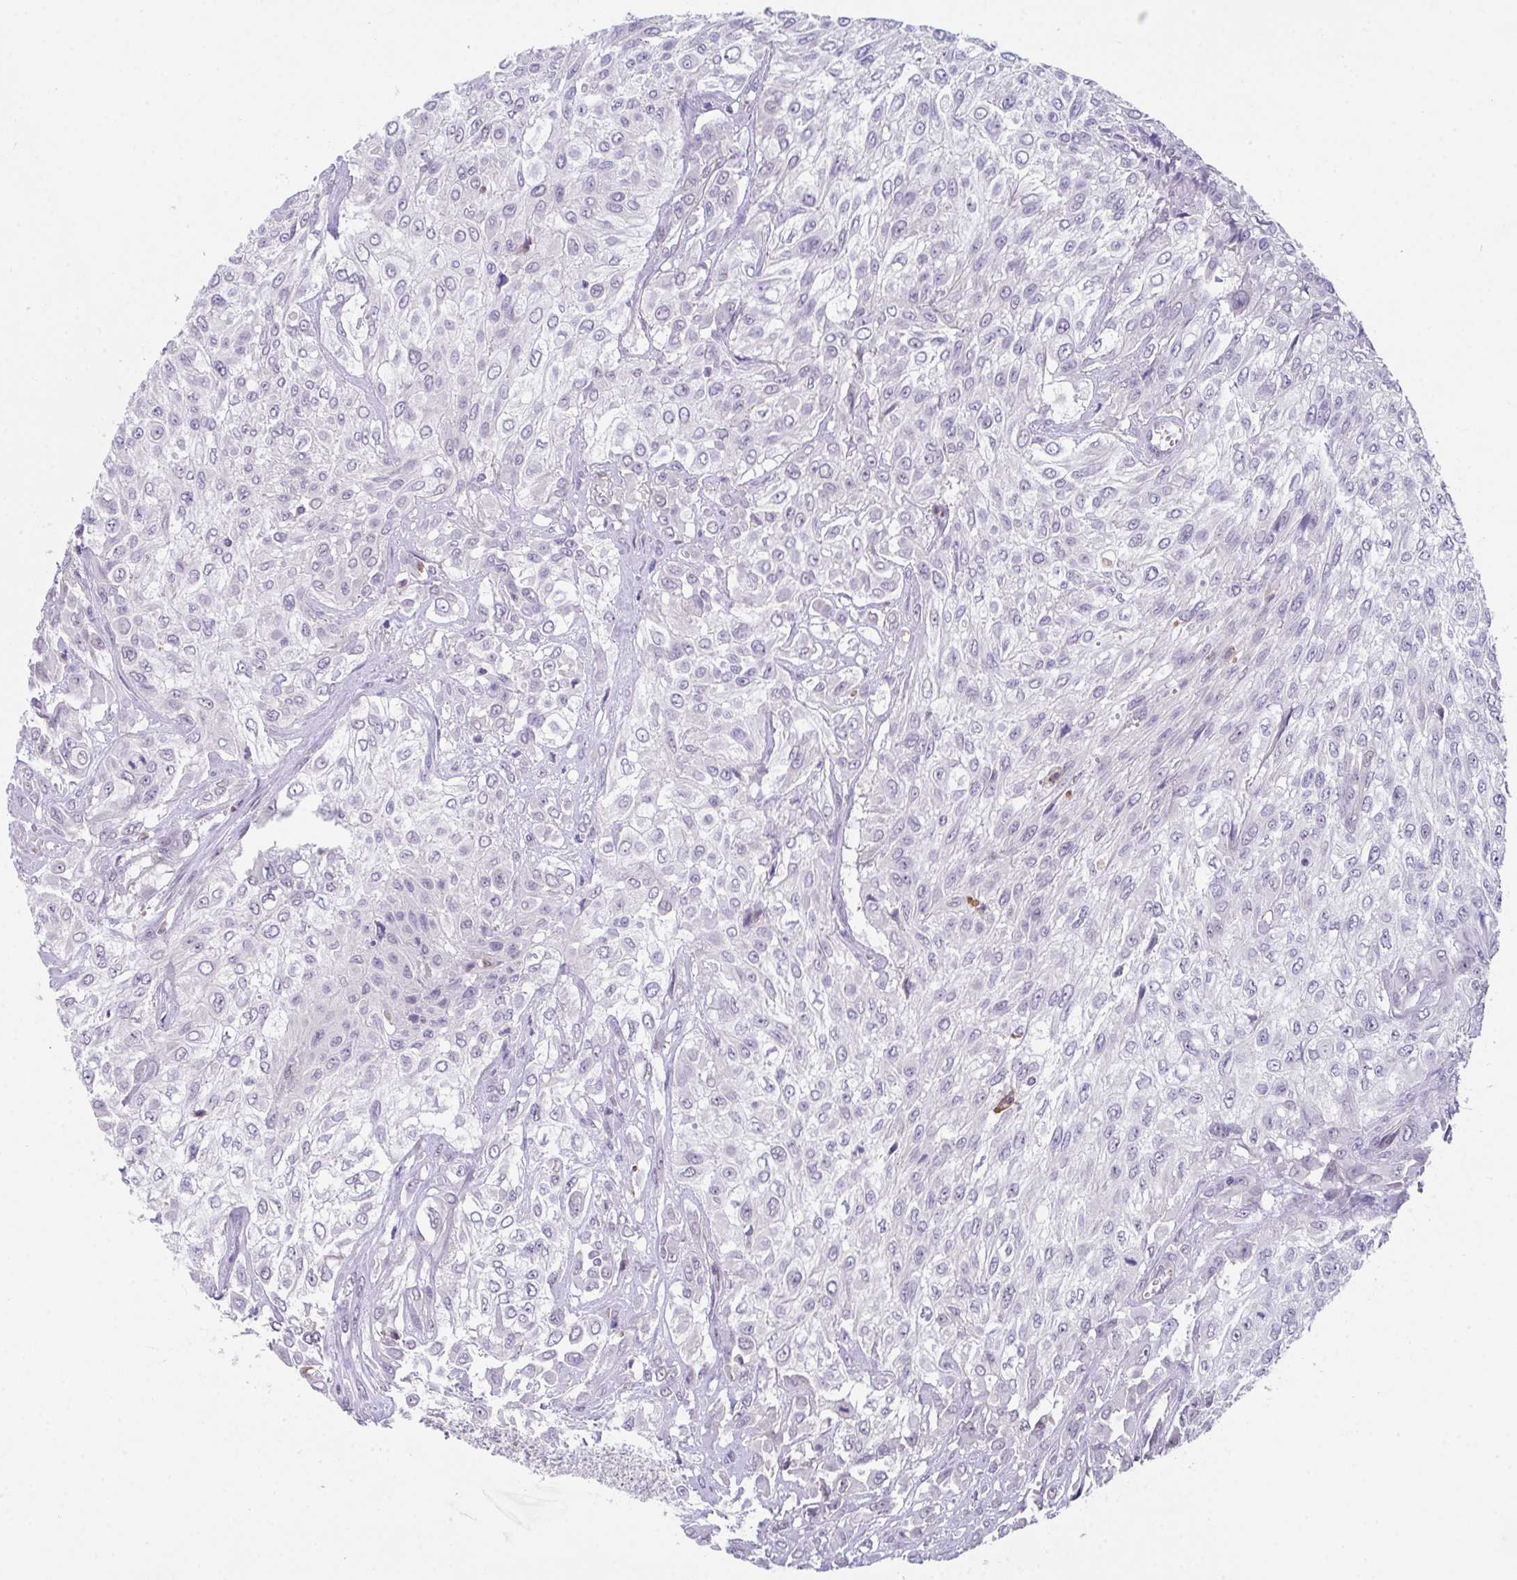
{"staining": {"intensity": "negative", "quantity": "none", "location": "none"}, "tissue": "urothelial cancer", "cell_type": "Tumor cells", "image_type": "cancer", "snomed": [{"axis": "morphology", "description": "Urothelial carcinoma, High grade"}, {"axis": "topography", "description": "Urinary bladder"}], "caption": "Tumor cells are negative for brown protein staining in high-grade urothelial carcinoma. Nuclei are stained in blue.", "gene": "GLTPD2", "patient": {"sex": "male", "age": 57}}